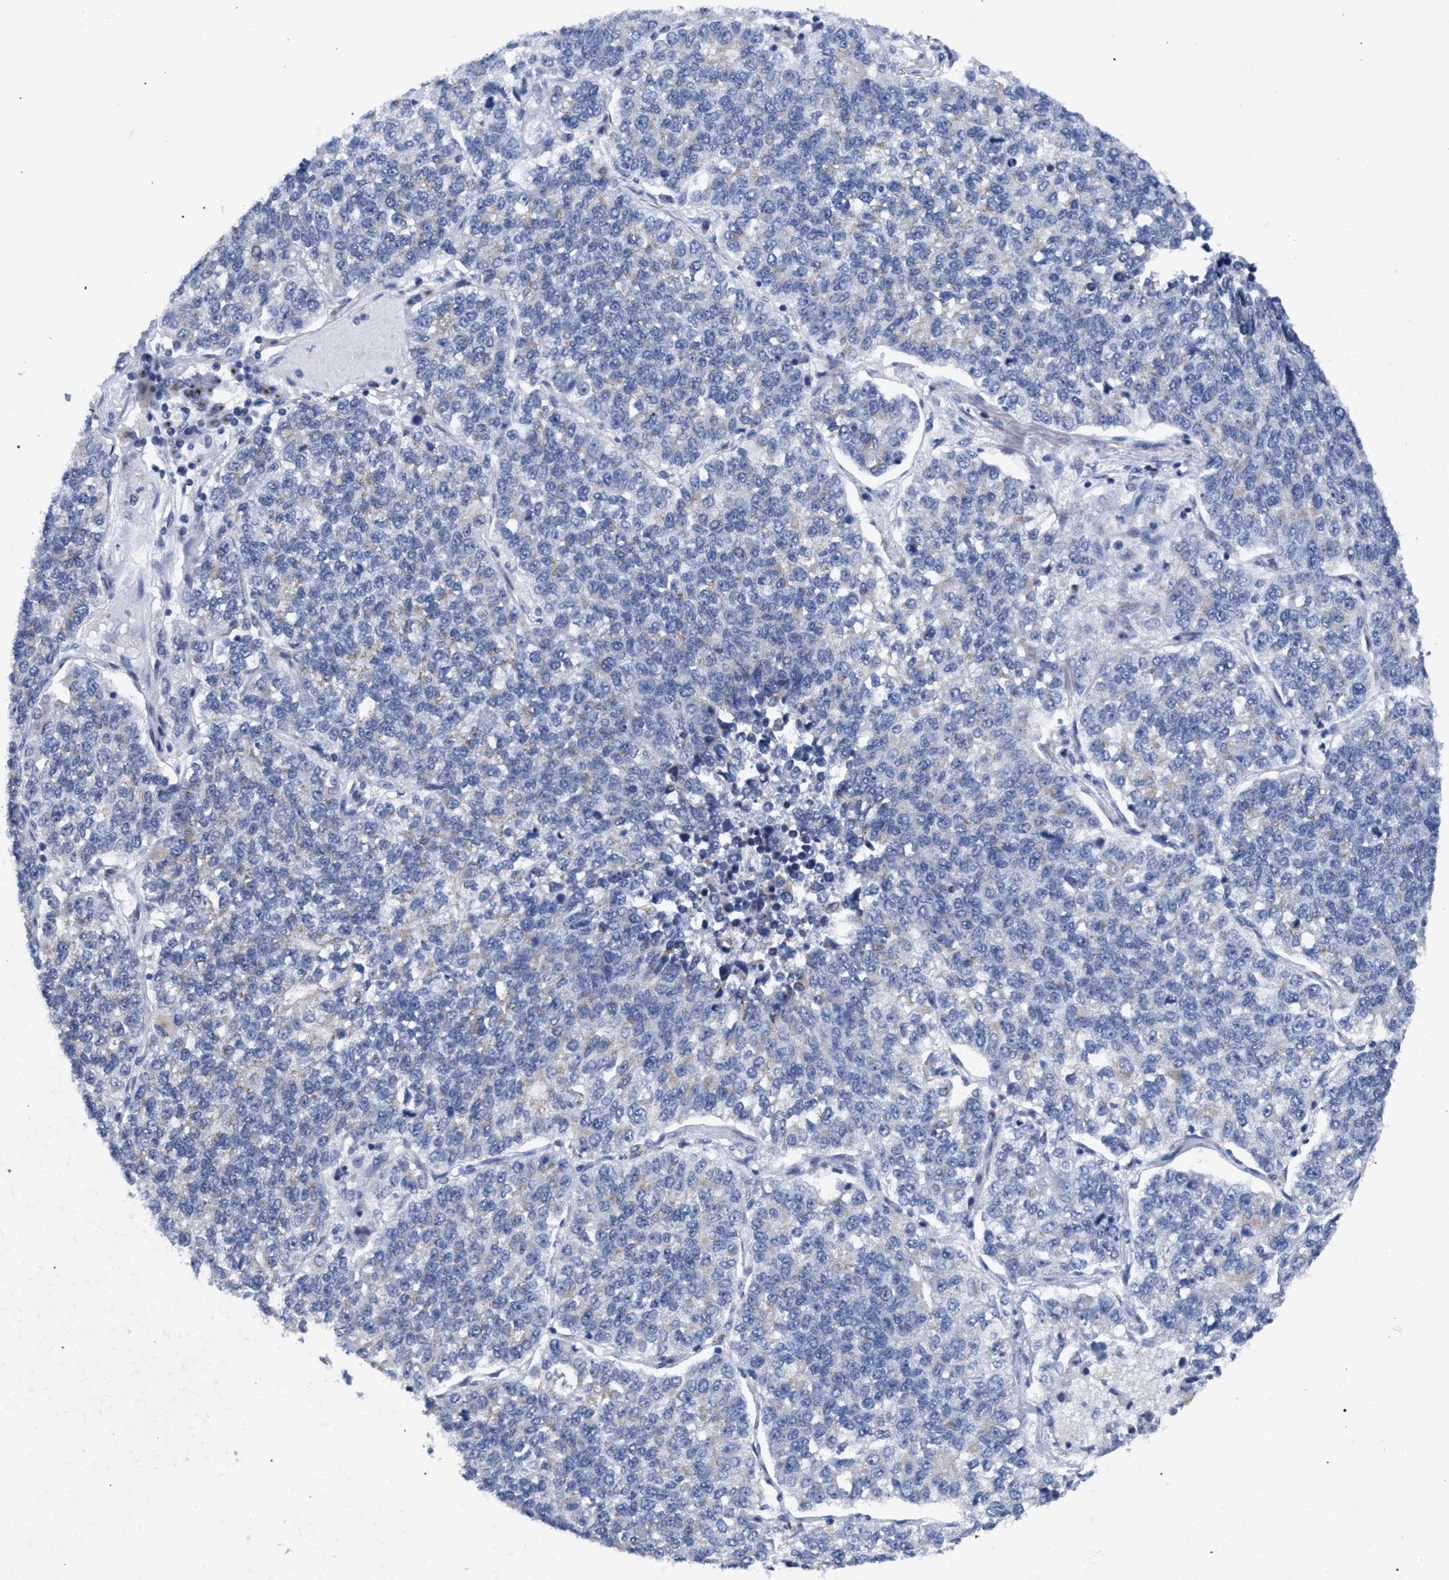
{"staining": {"intensity": "negative", "quantity": "none", "location": "none"}, "tissue": "lung cancer", "cell_type": "Tumor cells", "image_type": "cancer", "snomed": [{"axis": "morphology", "description": "Adenocarcinoma, NOS"}, {"axis": "topography", "description": "Lung"}], "caption": "Immunohistochemistry (IHC) histopathology image of lung cancer stained for a protein (brown), which exhibits no positivity in tumor cells. (DAB immunohistochemistry, high magnification).", "gene": "GOLGA2", "patient": {"sex": "male", "age": 49}}